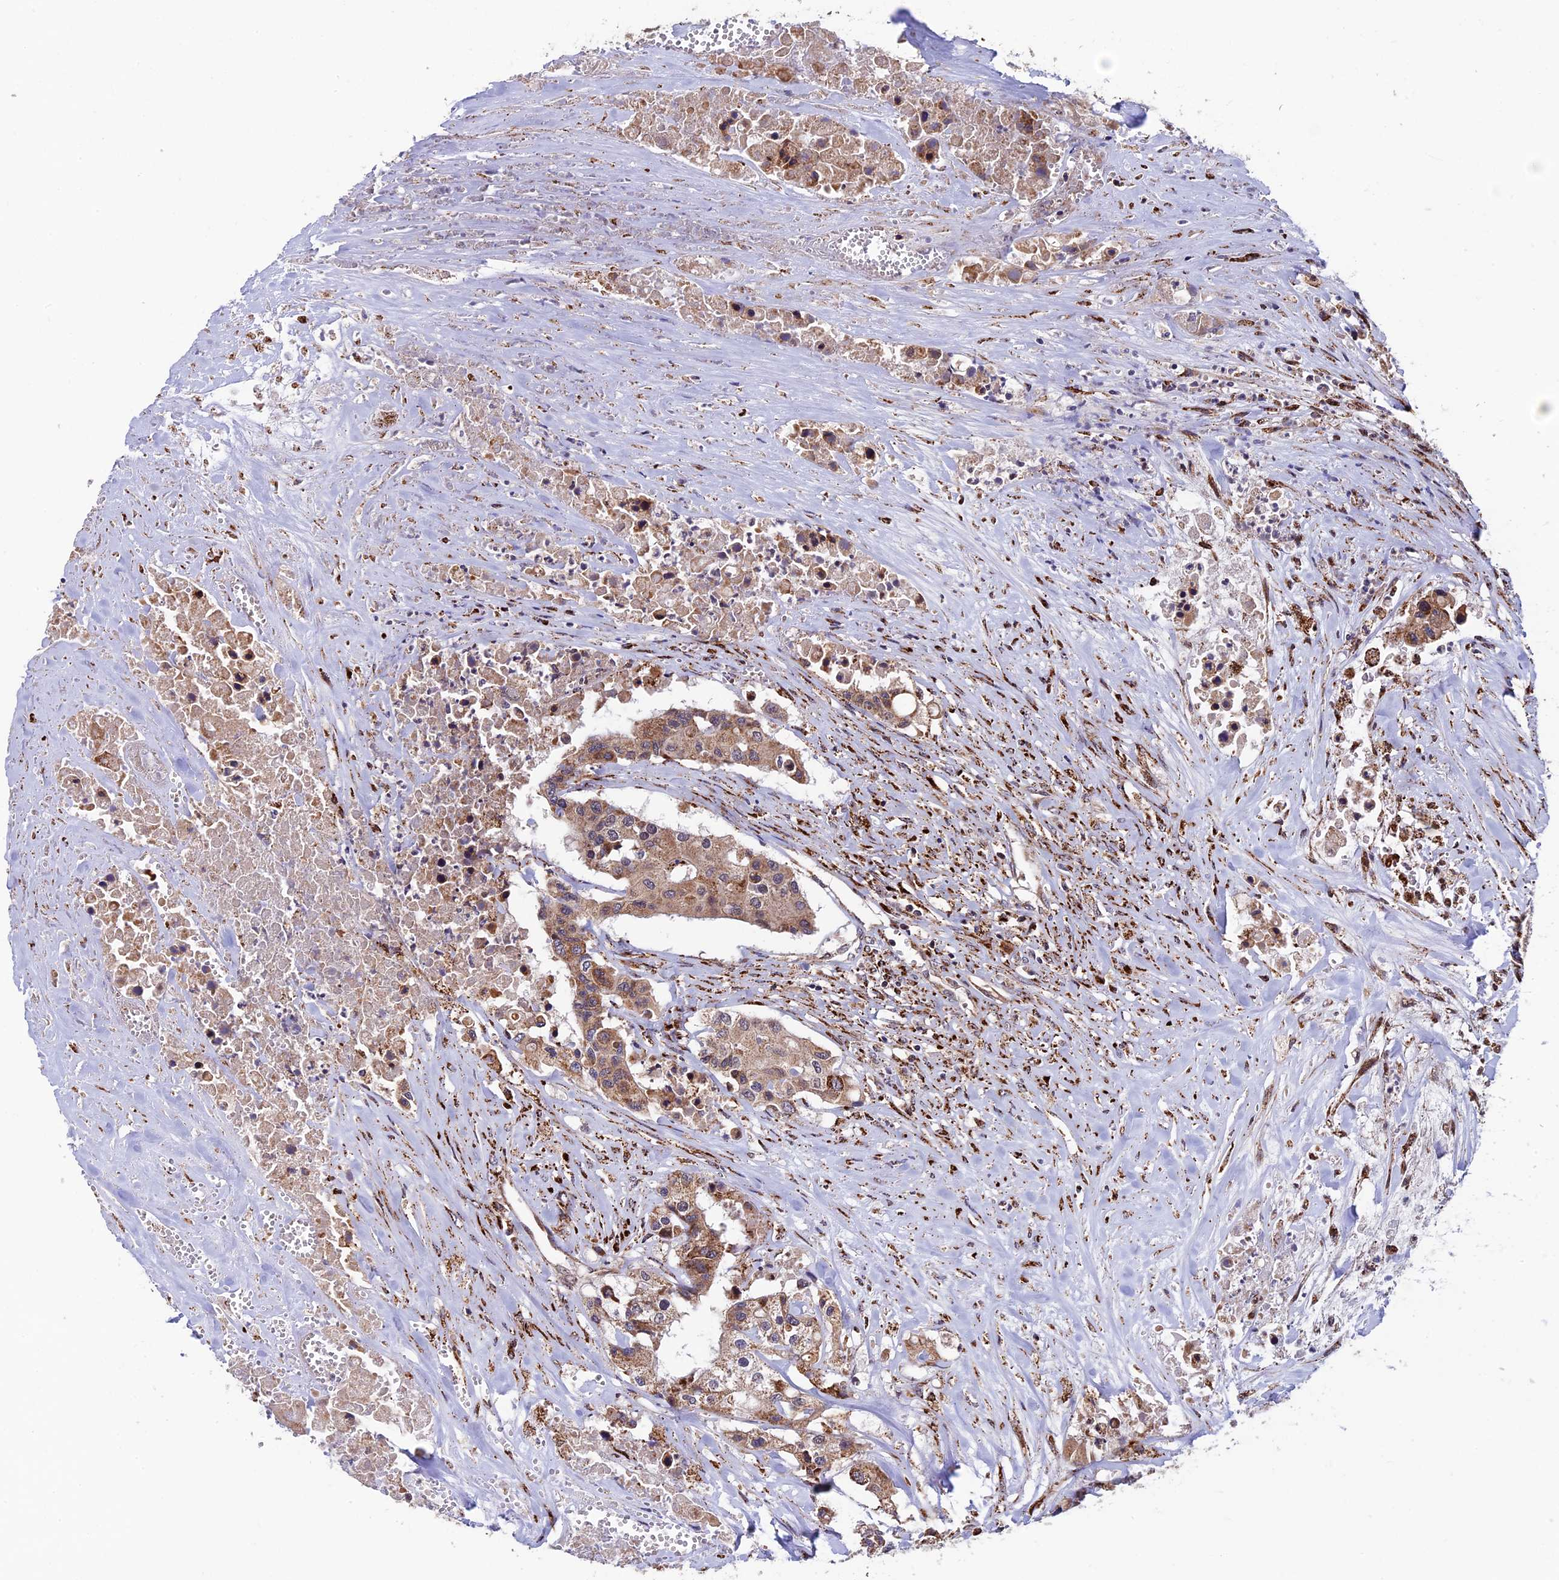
{"staining": {"intensity": "weak", "quantity": ">75%", "location": "cytoplasmic/membranous"}, "tissue": "colorectal cancer", "cell_type": "Tumor cells", "image_type": "cancer", "snomed": [{"axis": "morphology", "description": "Adenocarcinoma, NOS"}, {"axis": "topography", "description": "Colon"}], "caption": "Immunohistochemistry (DAB (3,3'-diaminobenzidine)) staining of colorectal adenocarcinoma demonstrates weak cytoplasmic/membranous protein expression in about >75% of tumor cells.", "gene": "RNF17", "patient": {"sex": "male", "age": 77}}